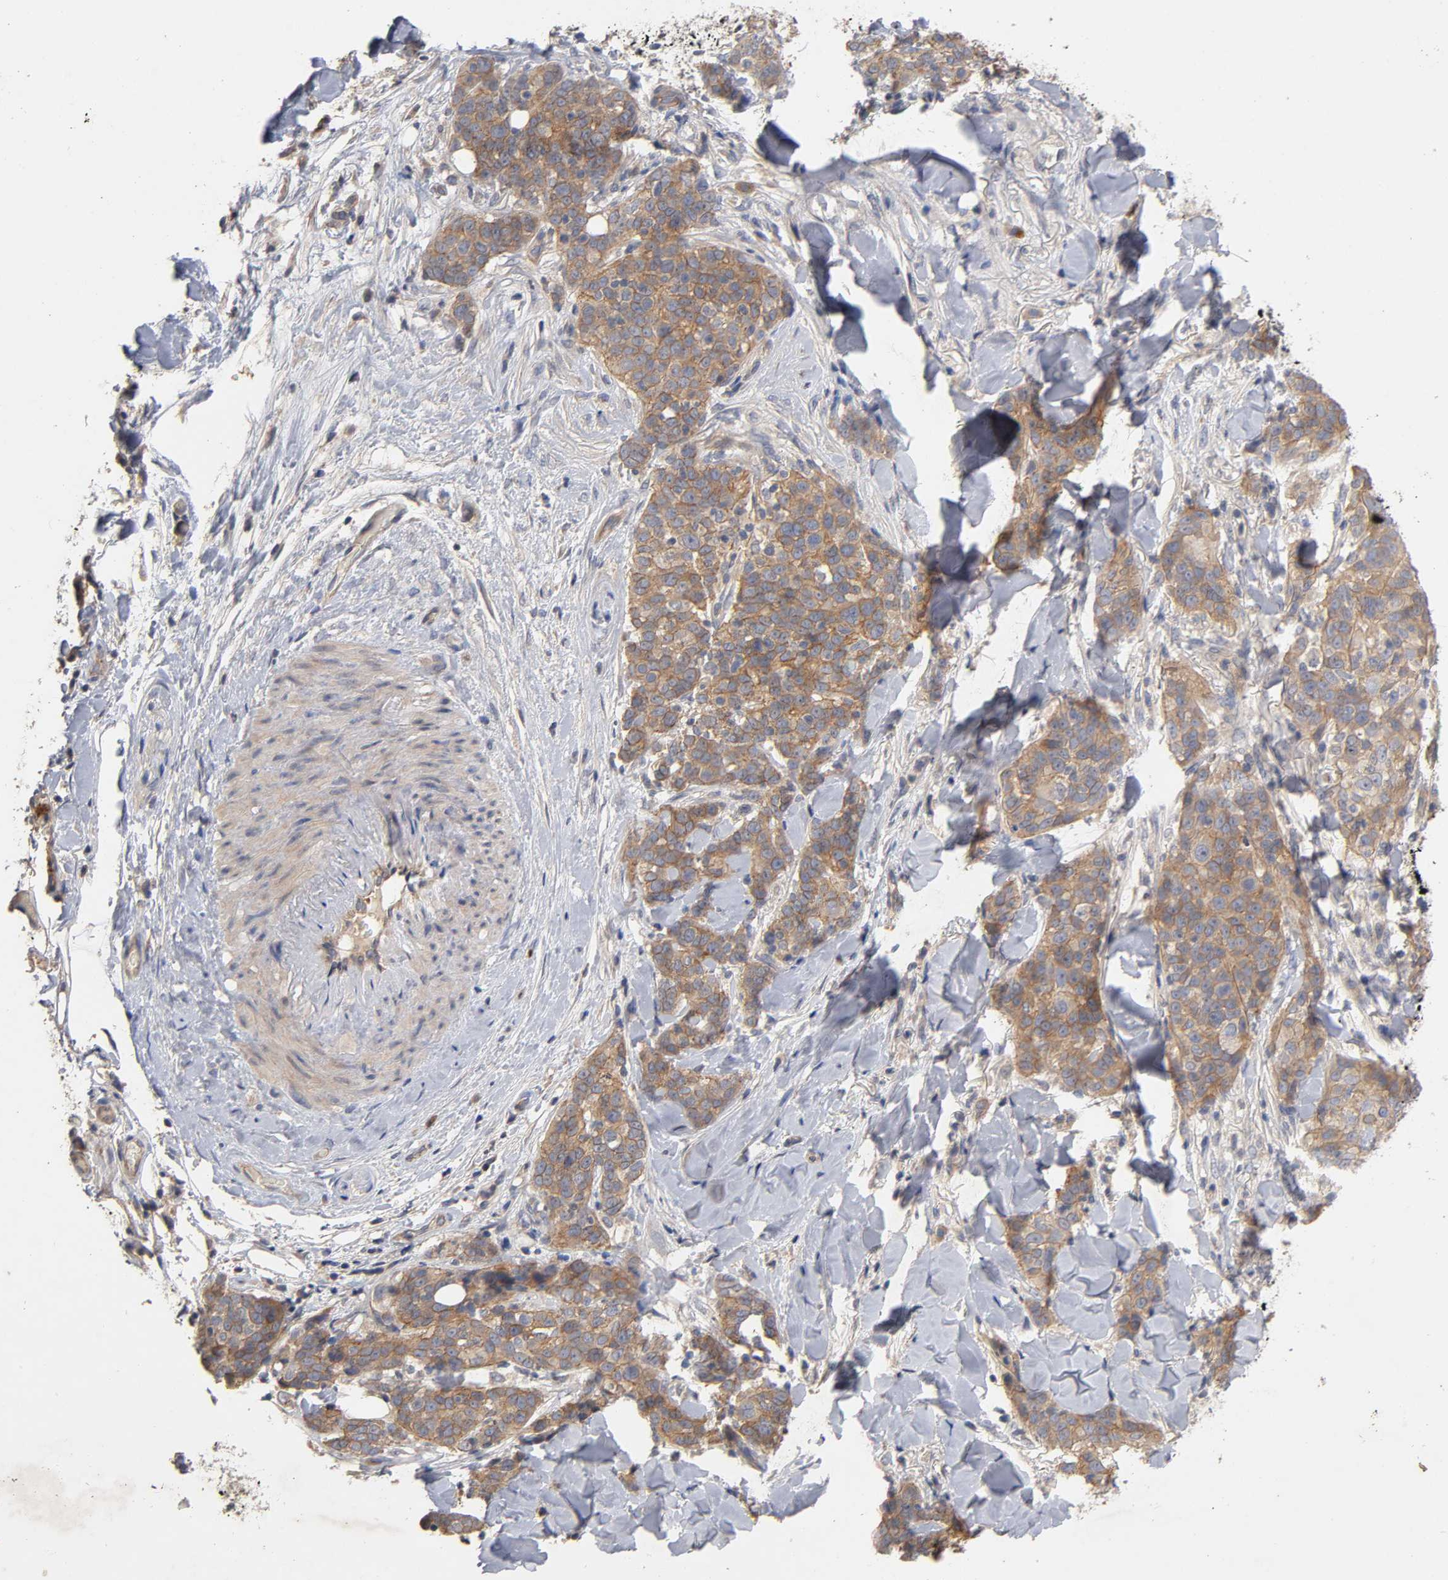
{"staining": {"intensity": "moderate", "quantity": ">75%", "location": "cytoplasmic/membranous"}, "tissue": "skin cancer", "cell_type": "Tumor cells", "image_type": "cancer", "snomed": [{"axis": "morphology", "description": "Normal tissue, NOS"}, {"axis": "morphology", "description": "Squamous cell carcinoma, NOS"}, {"axis": "topography", "description": "Skin"}], "caption": "Squamous cell carcinoma (skin) tissue displays moderate cytoplasmic/membranous expression in about >75% of tumor cells The staining is performed using DAB brown chromogen to label protein expression. The nuclei are counter-stained blue using hematoxylin.", "gene": "PDZD11", "patient": {"sex": "female", "age": 83}}